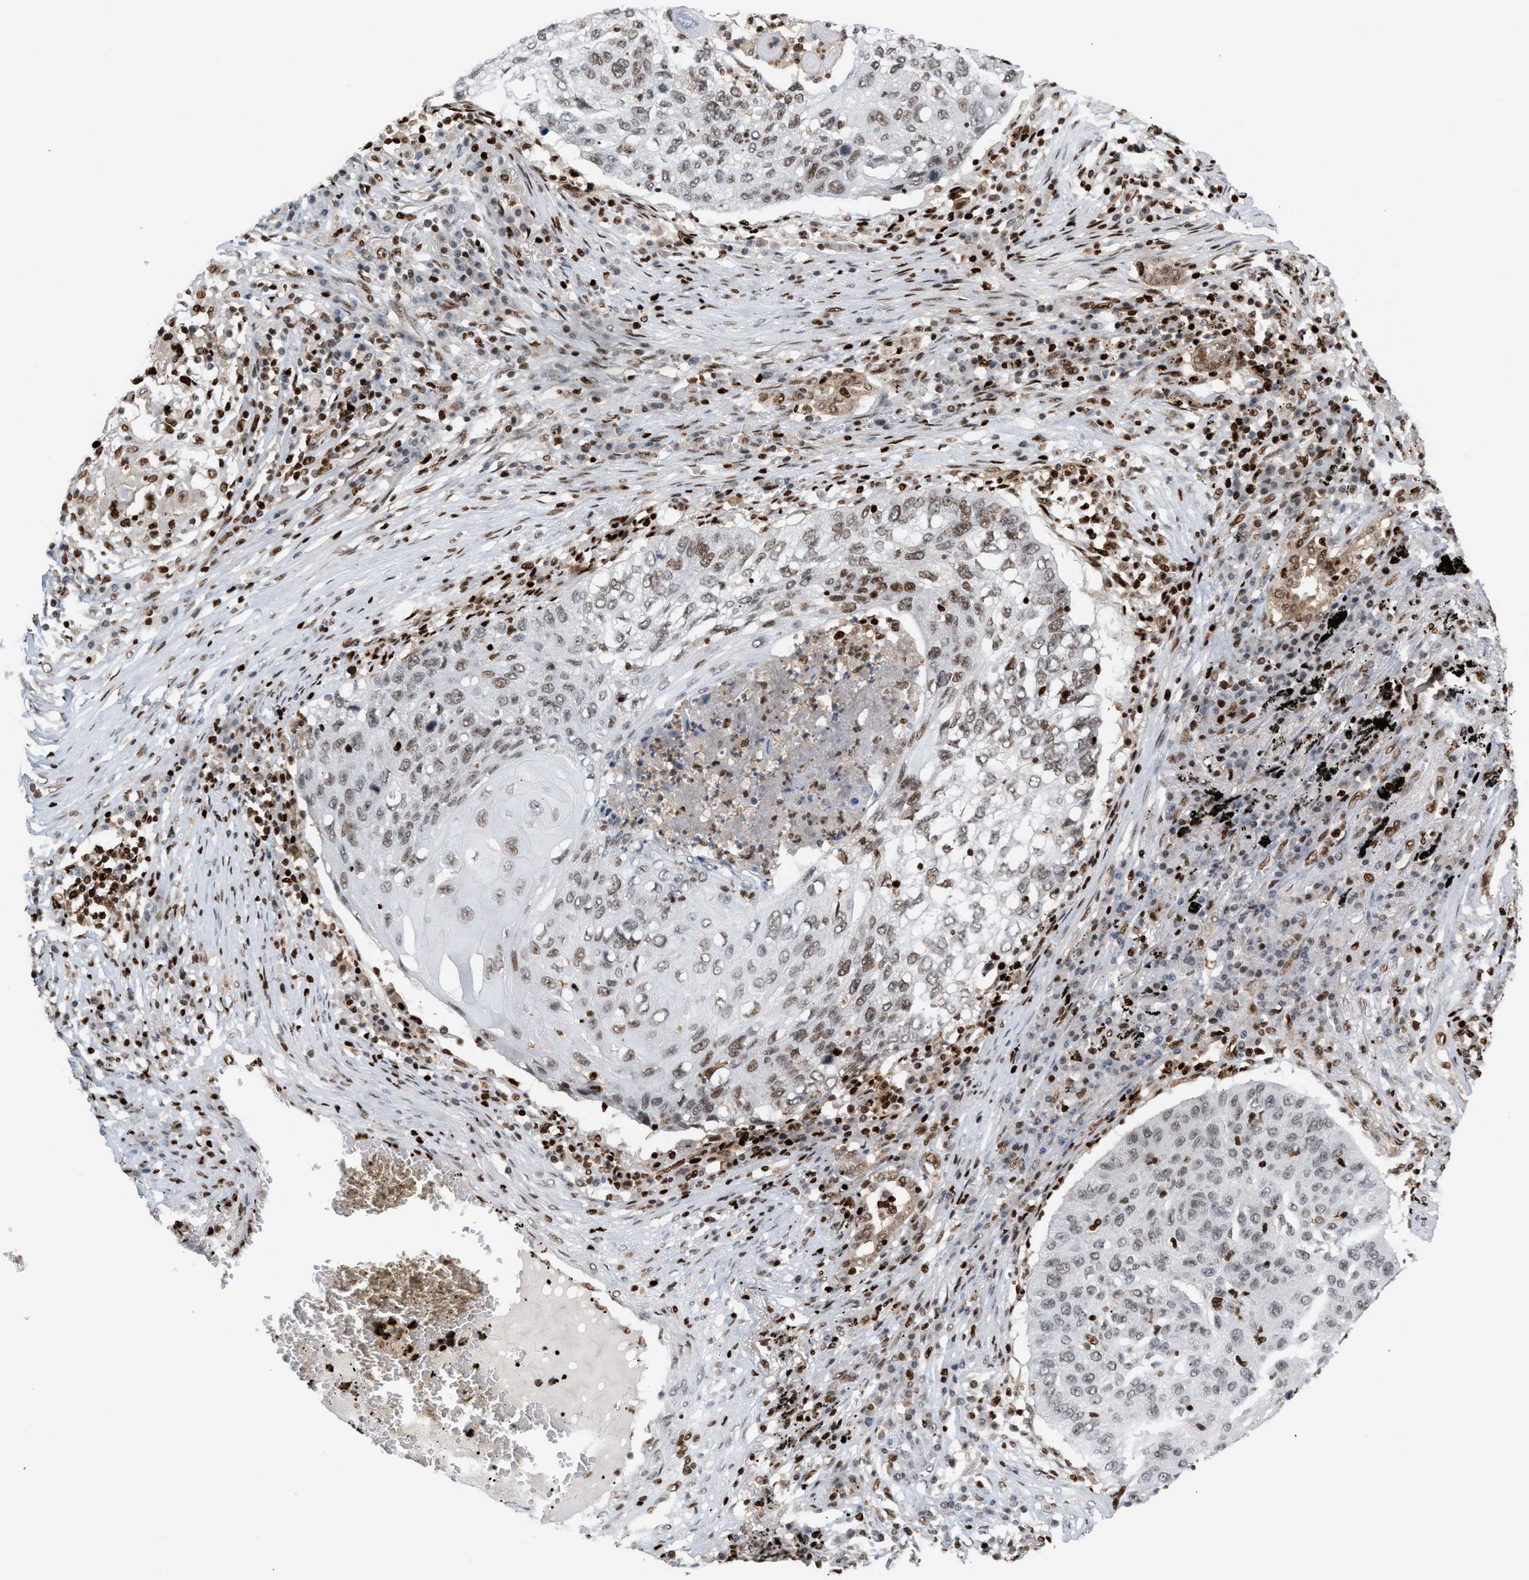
{"staining": {"intensity": "weak", "quantity": ">75%", "location": "nuclear"}, "tissue": "lung cancer", "cell_type": "Tumor cells", "image_type": "cancer", "snomed": [{"axis": "morphology", "description": "Squamous cell carcinoma, NOS"}, {"axis": "topography", "description": "Lung"}], "caption": "Lung cancer (squamous cell carcinoma) stained for a protein (brown) displays weak nuclear positive positivity in about >75% of tumor cells.", "gene": "RNASEK-C17orf49", "patient": {"sex": "female", "age": 63}}